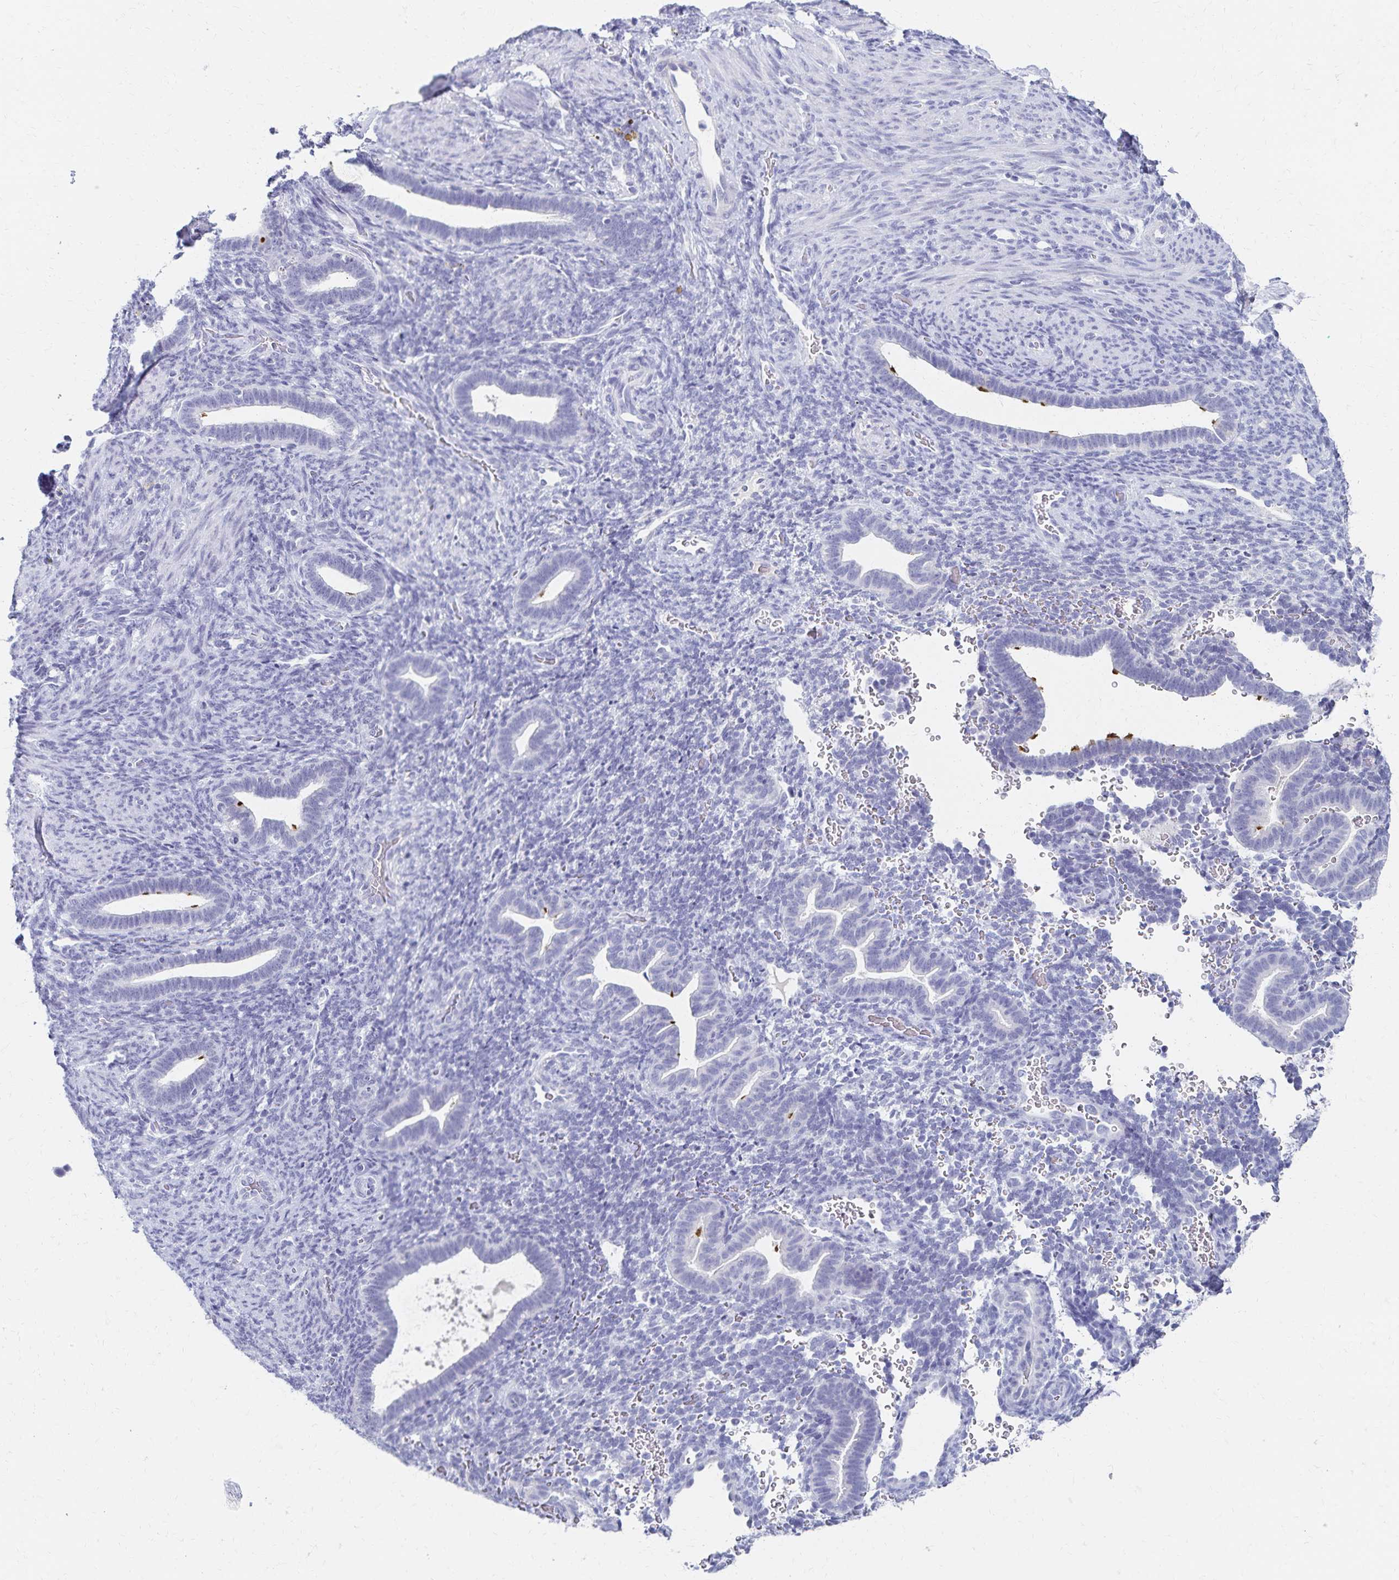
{"staining": {"intensity": "negative", "quantity": "none", "location": "none"}, "tissue": "endometrium", "cell_type": "Cells in endometrial stroma", "image_type": "normal", "snomed": [{"axis": "morphology", "description": "Normal tissue, NOS"}, {"axis": "topography", "description": "Endometrium"}], "caption": "Immunohistochemical staining of benign endometrium reveals no significant positivity in cells in endometrial stroma. (DAB IHC, high magnification).", "gene": "C2orf50", "patient": {"sex": "female", "age": 34}}